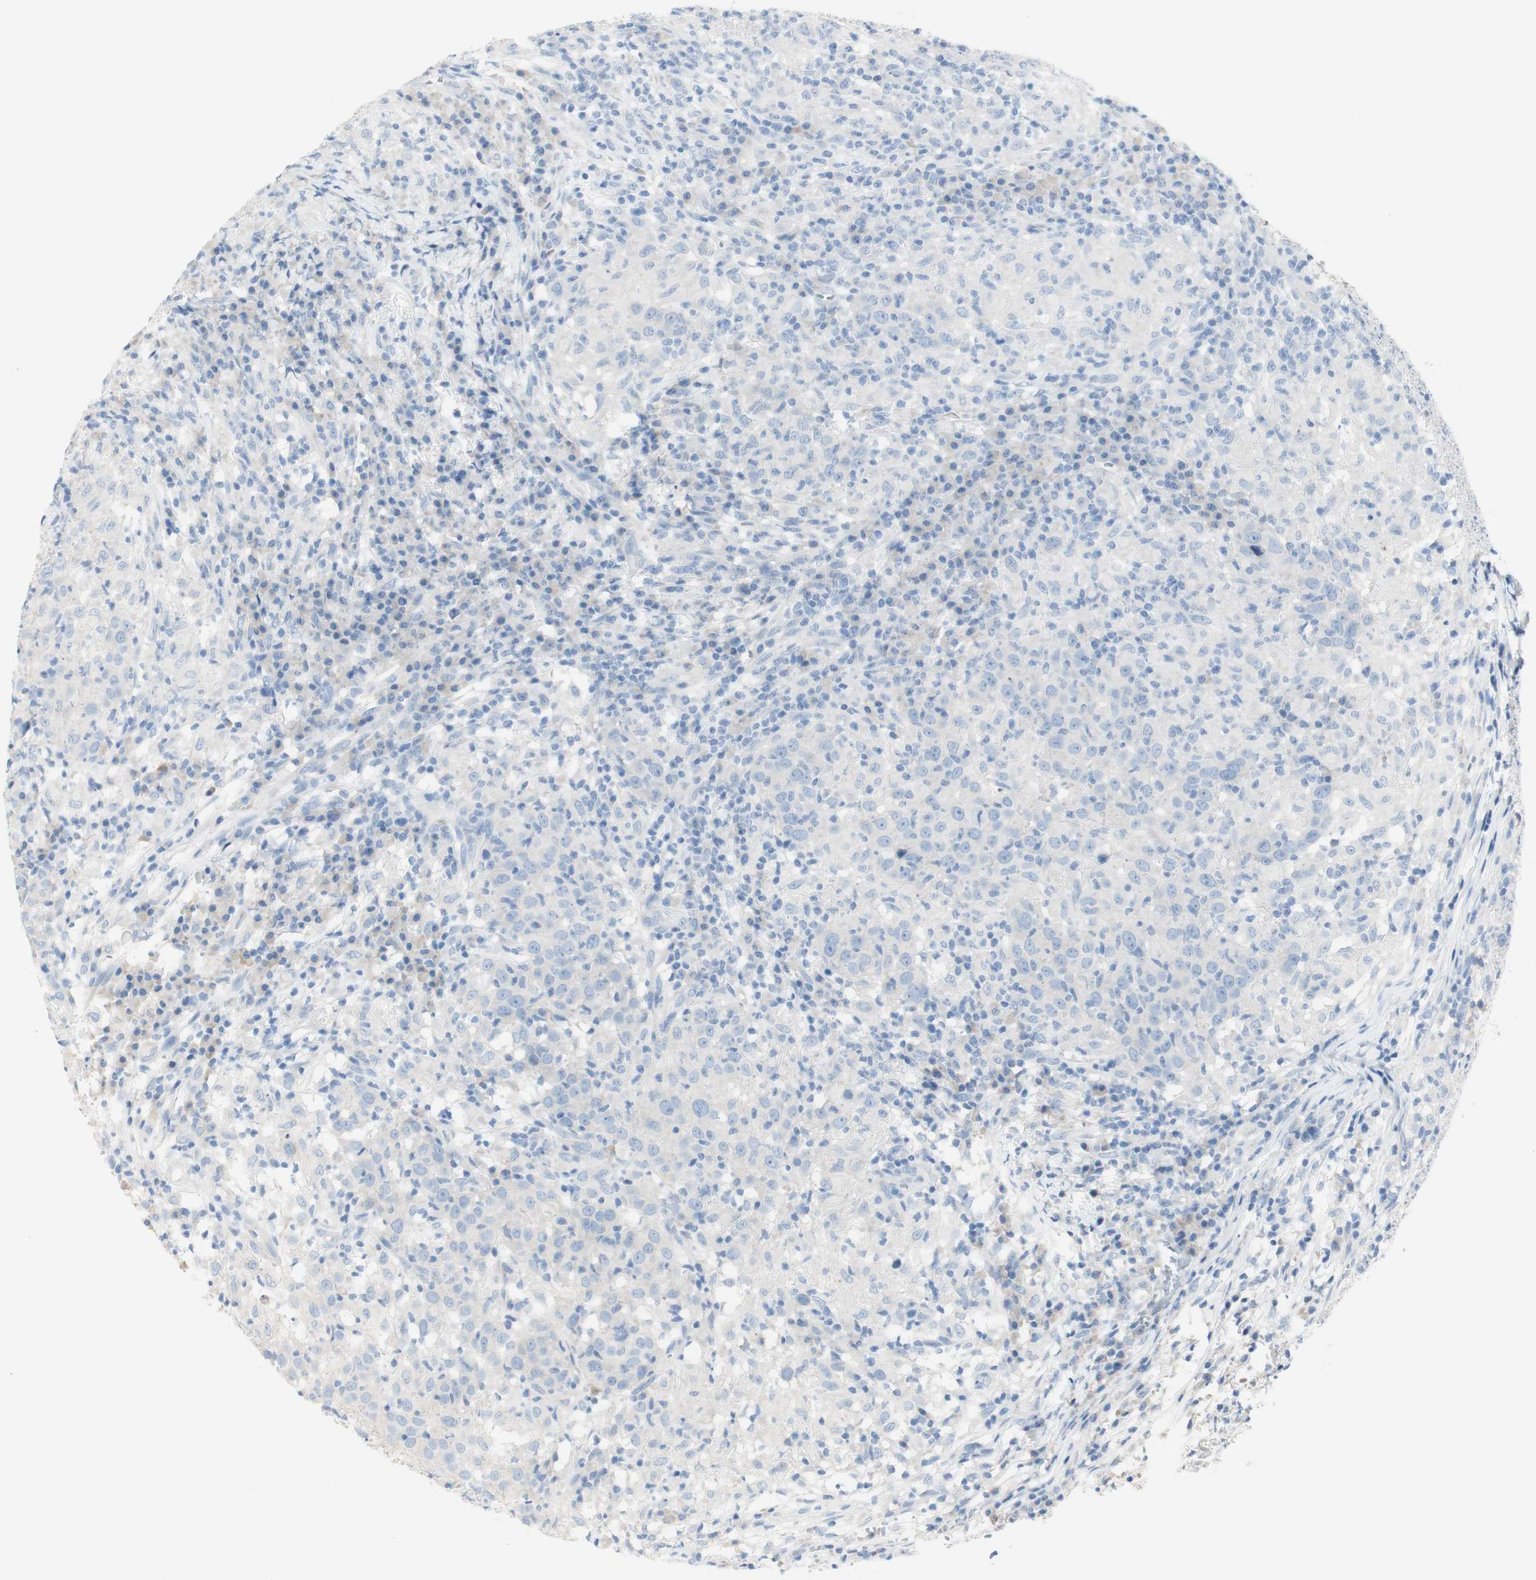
{"staining": {"intensity": "negative", "quantity": "none", "location": "none"}, "tissue": "head and neck cancer", "cell_type": "Tumor cells", "image_type": "cancer", "snomed": [{"axis": "morphology", "description": "Adenocarcinoma, NOS"}, {"axis": "topography", "description": "Salivary gland"}, {"axis": "topography", "description": "Head-Neck"}], "caption": "Immunohistochemical staining of head and neck cancer (adenocarcinoma) reveals no significant expression in tumor cells.", "gene": "ART3", "patient": {"sex": "female", "age": 65}}